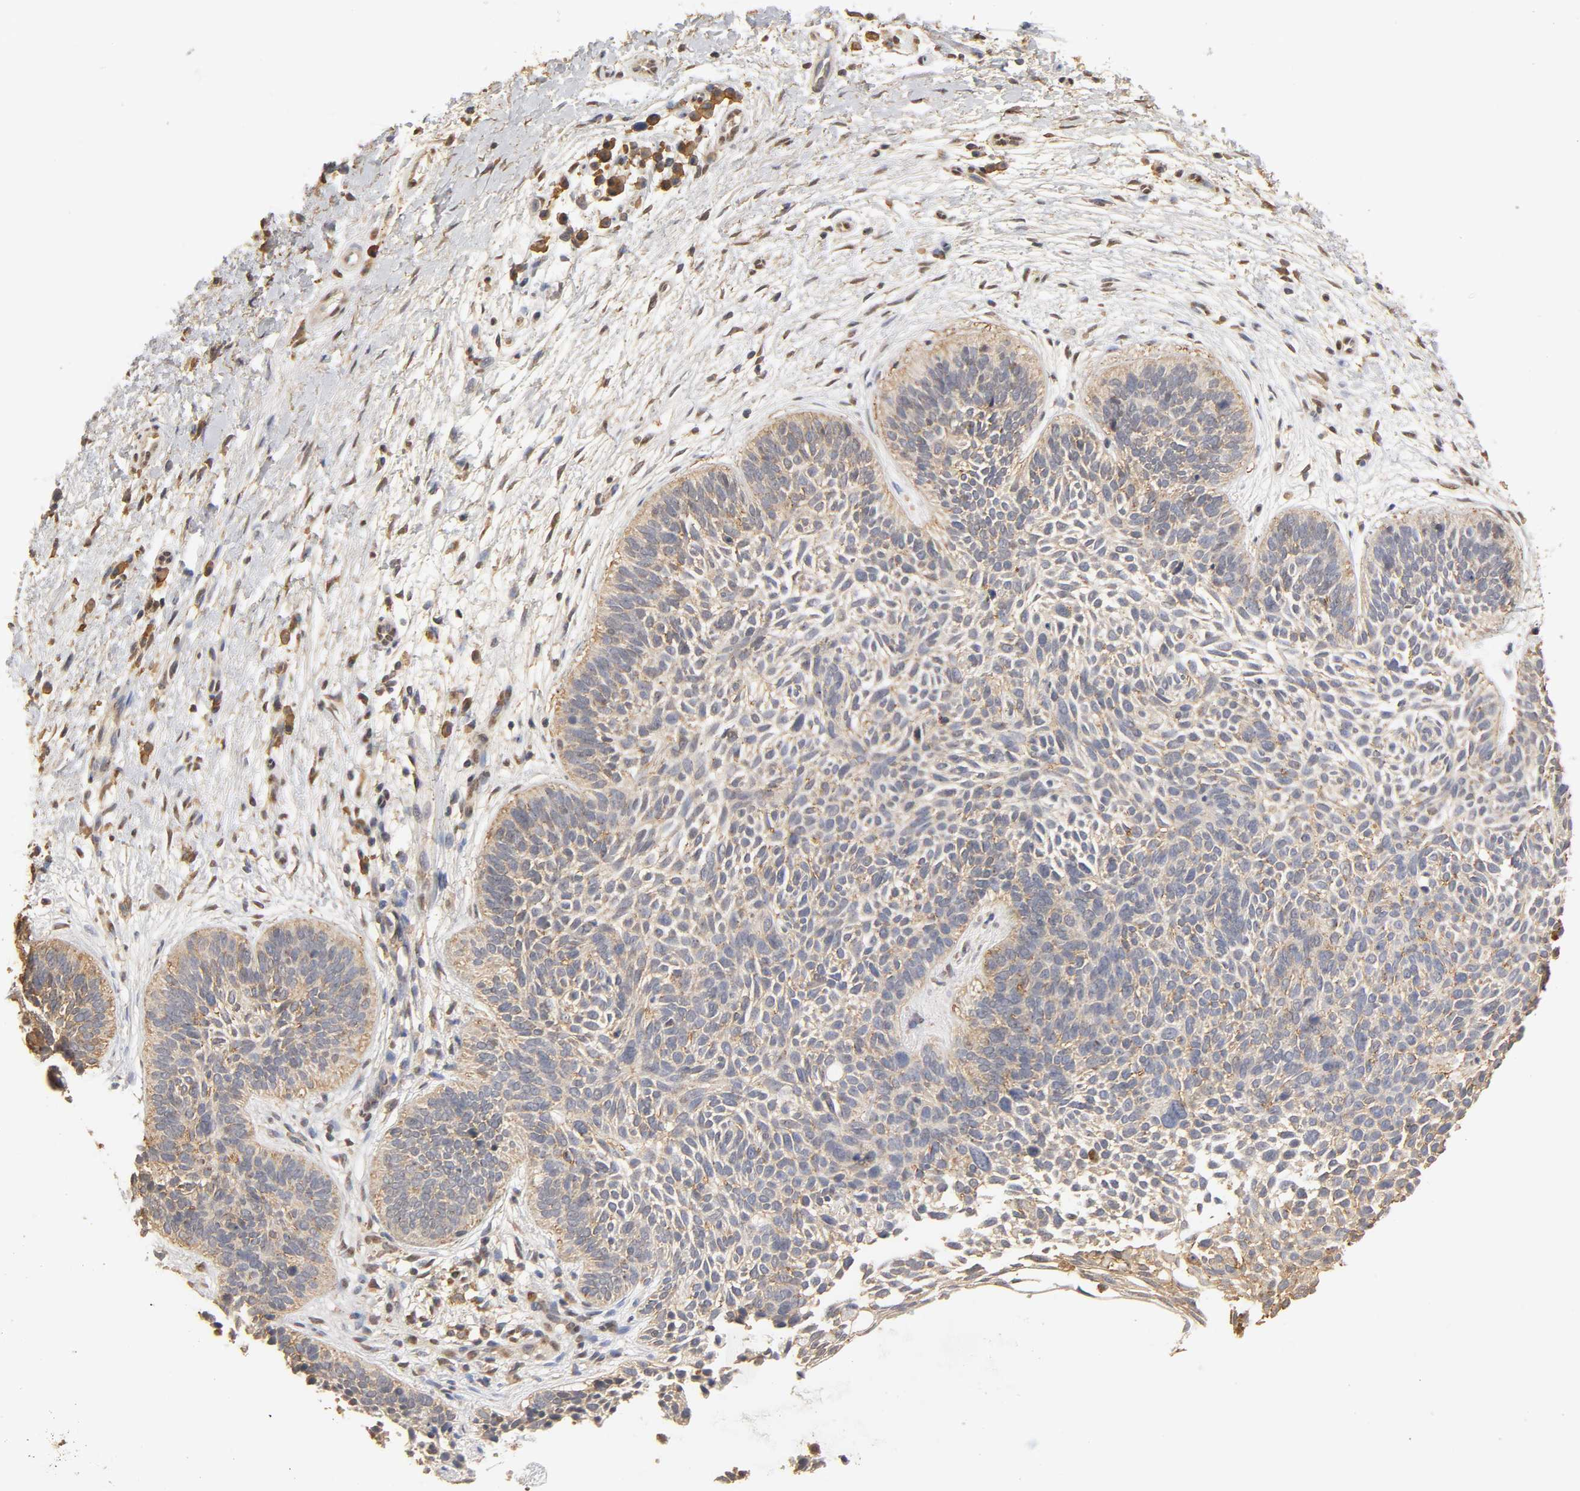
{"staining": {"intensity": "weak", "quantity": "25%-75%", "location": "cytoplasmic/membranous"}, "tissue": "skin cancer", "cell_type": "Tumor cells", "image_type": "cancer", "snomed": [{"axis": "morphology", "description": "Basal cell carcinoma"}, {"axis": "topography", "description": "Skin"}], "caption": "Basal cell carcinoma (skin) was stained to show a protein in brown. There is low levels of weak cytoplasmic/membranous positivity in approximately 25%-75% of tumor cells.", "gene": "PKN1", "patient": {"sex": "female", "age": 79}}